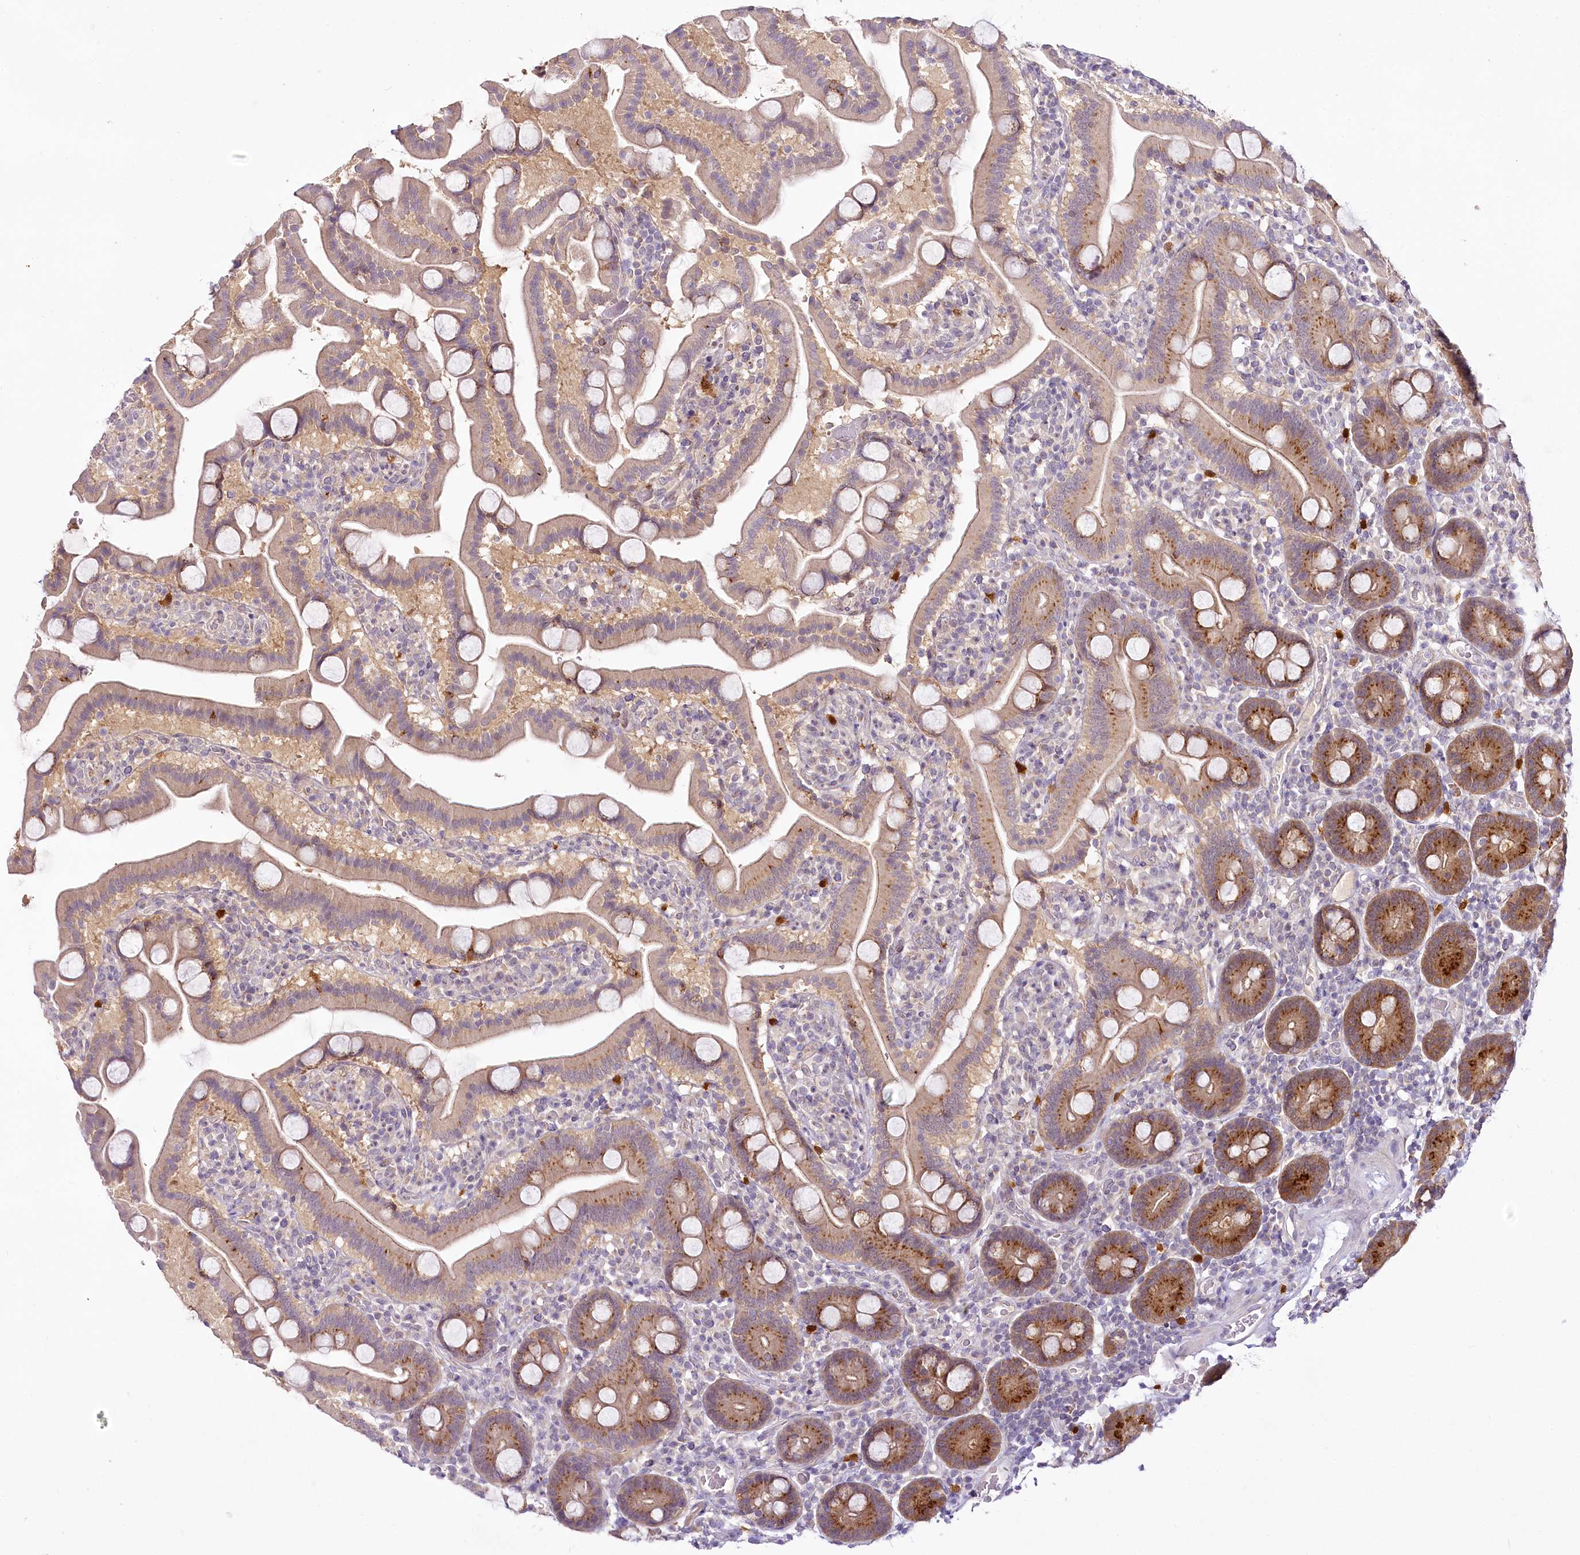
{"staining": {"intensity": "strong", "quantity": "25%-75%", "location": "cytoplasmic/membranous"}, "tissue": "duodenum", "cell_type": "Glandular cells", "image_type": "normal", "snomed": [{"axis": "morphology", "description": "Normal tissue, NOS"}, {"axis": "topography", "description": "Duodenum"}], "caption": "Glandular cells exhibit high levels of strong cytoplasmic/membranous expression in about 25%-75% of cells in unremarkable human duodenum. (brown staining indicates protein expression, while blue staining denotes nuclei).", "gene": "VWA5A", "patient": {"sex": "male", "age": 55}}